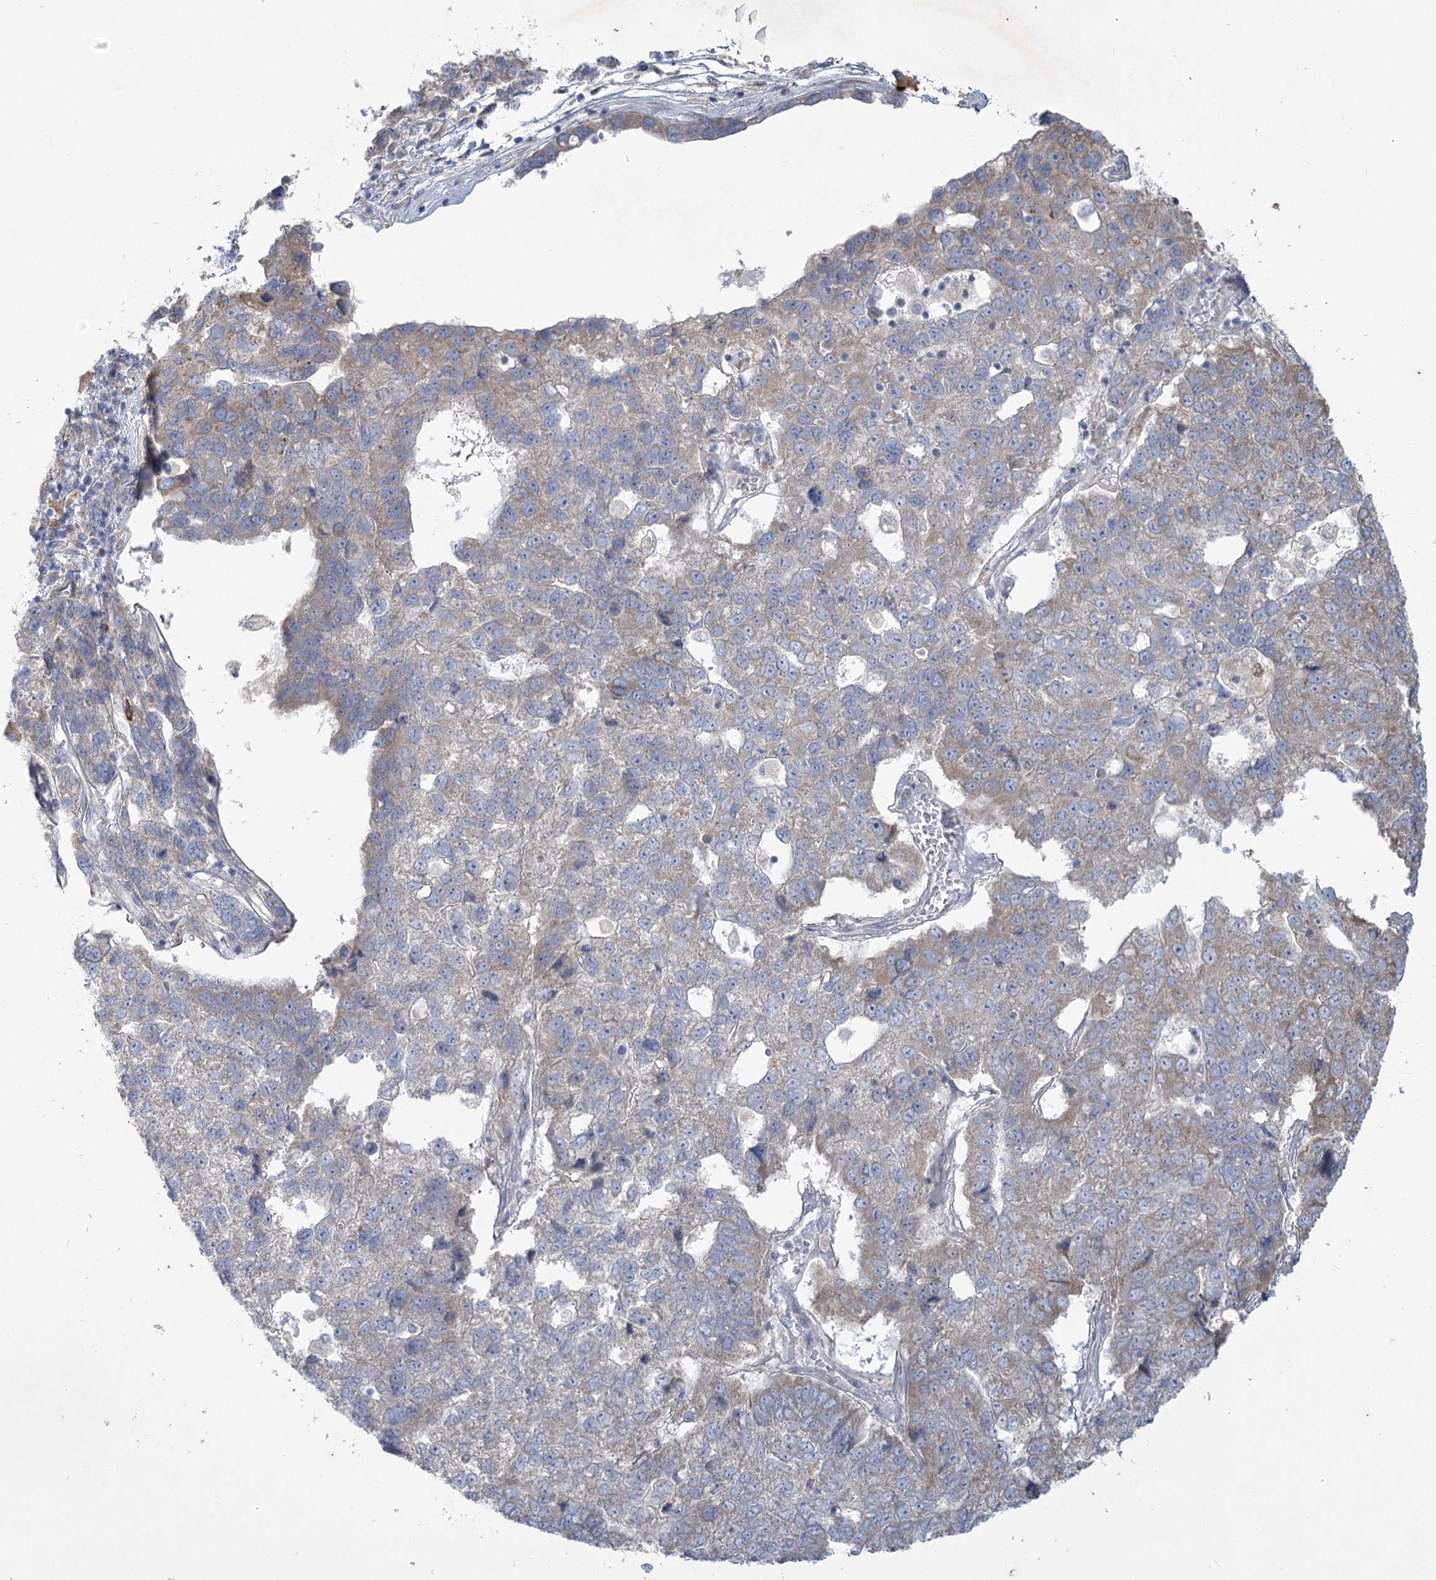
{"staining": {"intensity": "negative", "quantity": "none", "location": "none"}, "tissue": "pancreatic cancer", "cell_type": "Tumor cells", "image_type": "cancer", "snomed": [{"axis": "morphology", "description": "Adenocarcinoma, NOS"}, {"axis": "topography", "description": "Pancreas"}], "caption": "Immunohistochemistry (IHC) image of pancreatic cancer stained for a protein (brown), which displays no staining in tumor cells.", "gene": "PLA2G12A", "patient": {"sex": "female", "age": 61}}